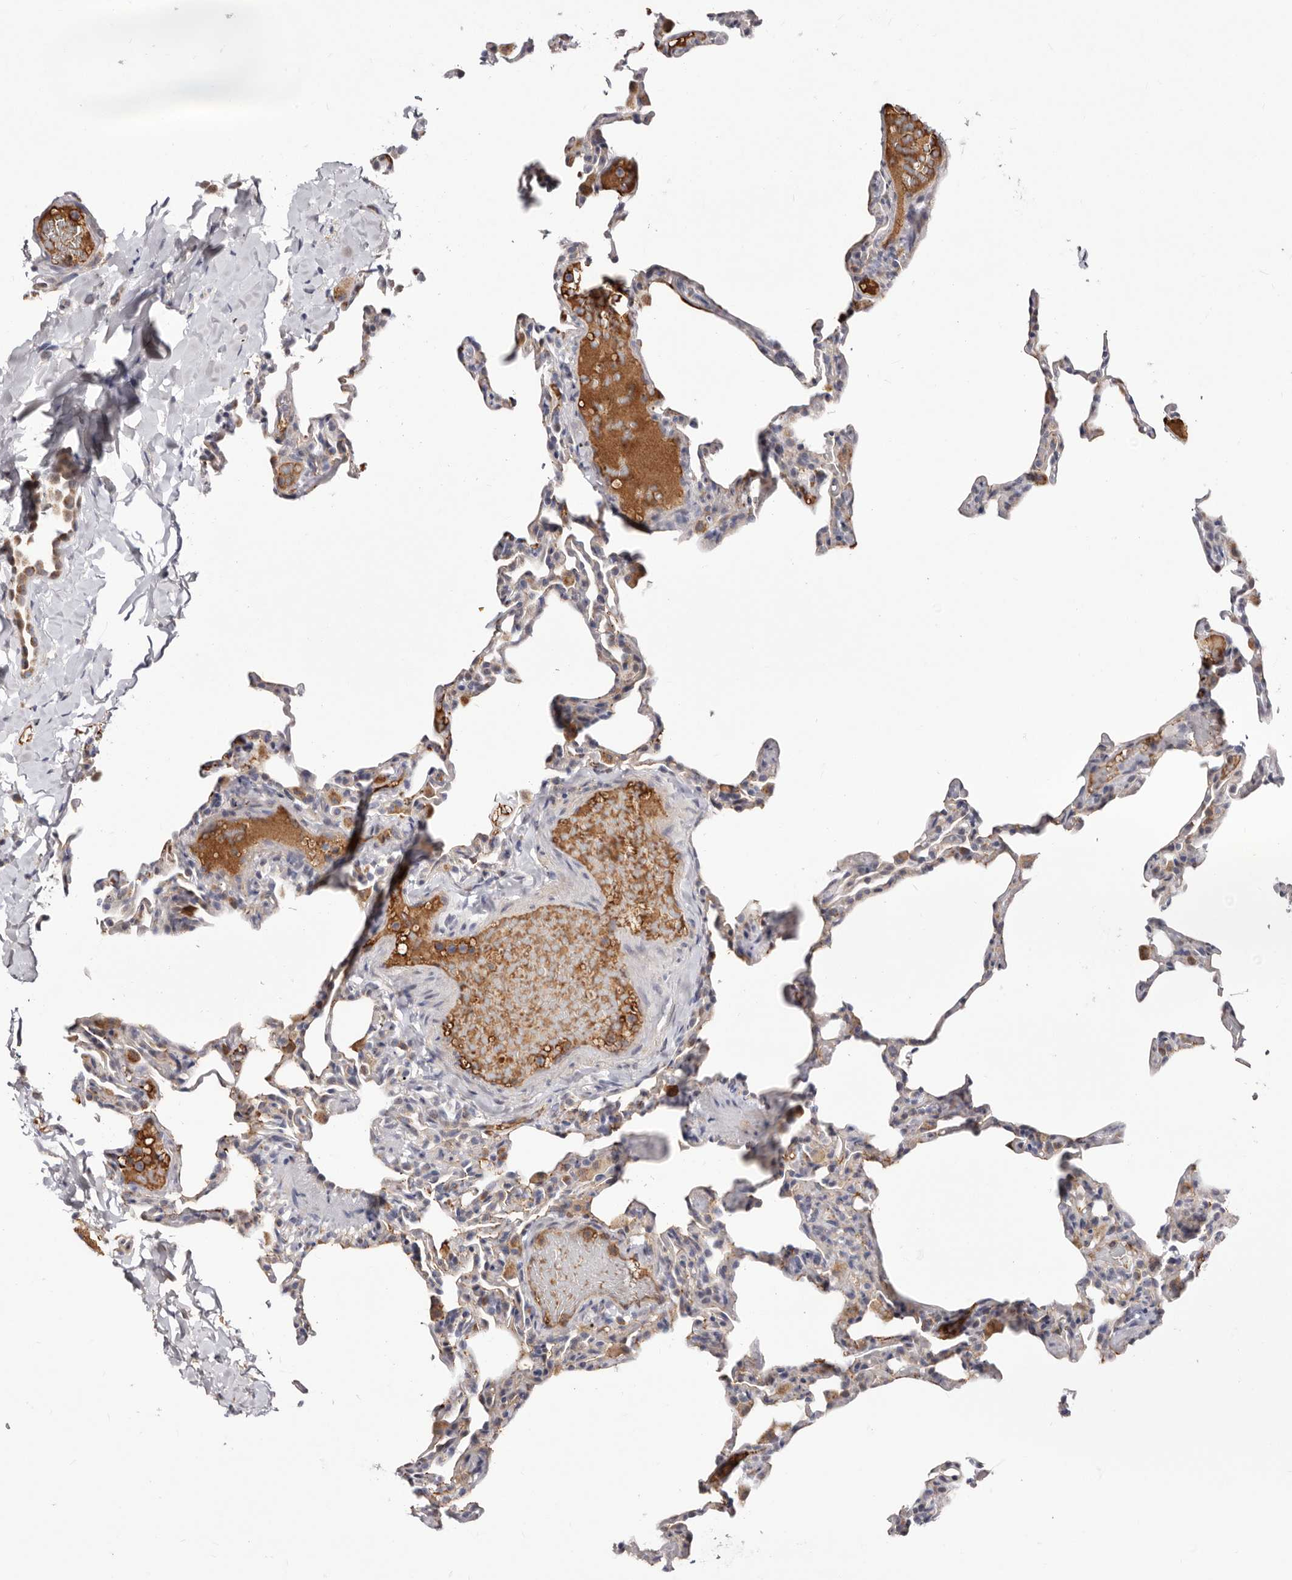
{"staining": {"intensity": "negative", "quantity": "none", "location": "none"}, "tissue": "lung", "cell_type": "Alveolar cells", "image_type": "normal", "snomed": [{"axis": "morphology", "description": "Normal tissue, NOS"}, {"axis": "topography", "description": "Lung"}], "caption": "The image displays no staining of alveolar cells in benign lung. (DAB immunohistochemistry, high magnification).", "gene": "NUBPL", "patient": {"sex": "male", "age": 20}}